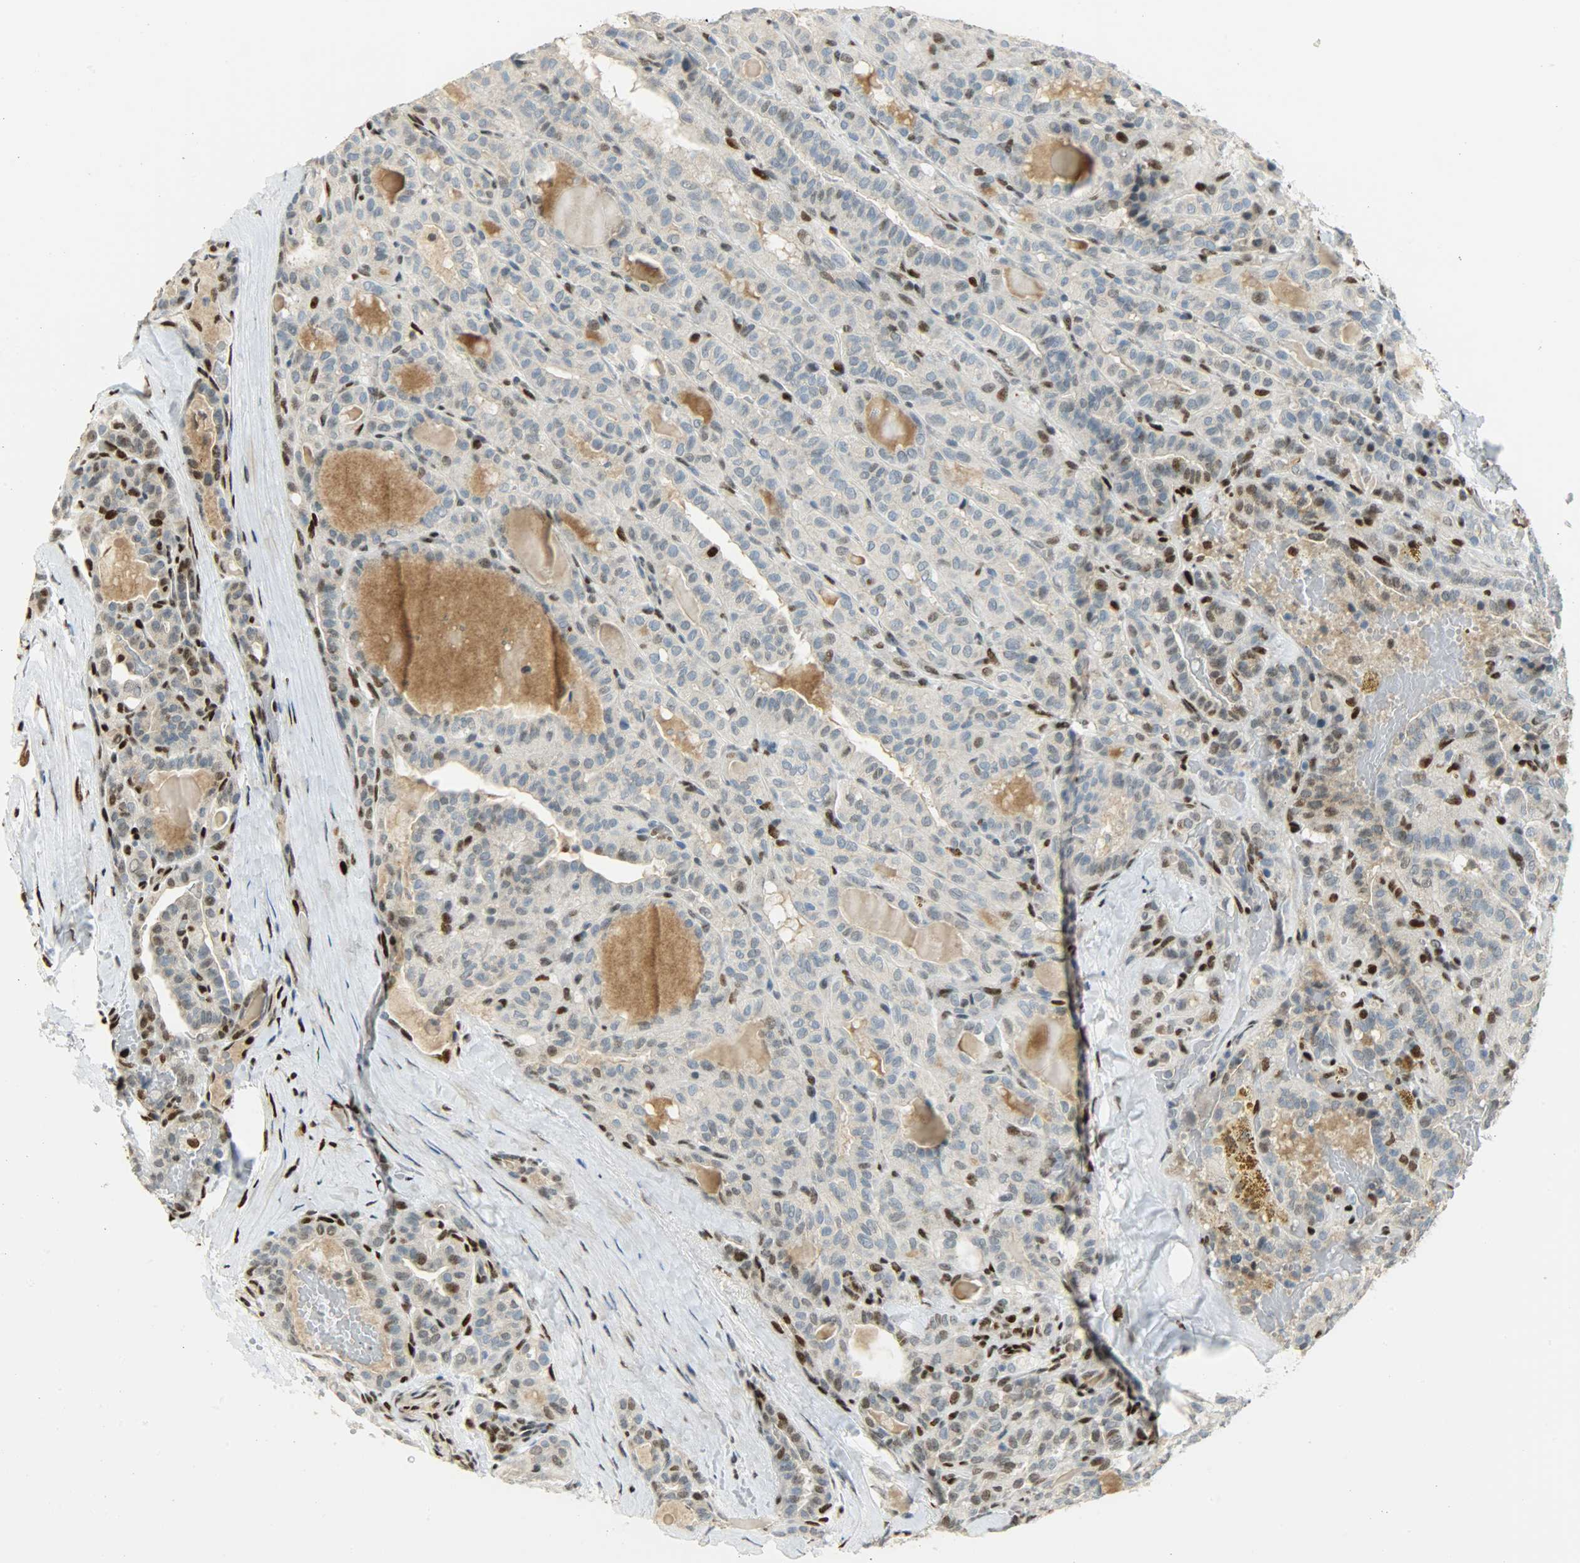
{"staining": {"intensity": "weak", "quantity": "<25%", "location": "nuclear"}, "tissue": "thyroid cancer", "cell_type": "Tumor cells", "image_type": "cancer", "snomed": [{"axis": "morphology", "description": "Papillary adenocarcinoma, NOS"}, {"axis": "topography", "description": "Thyroid gland"}], "caption": "This histopathology image is of thyroid cancer stained with immunohistochemistry (IHC) to label a protein in brown with the nuclei are counter-stained blue. There is no staining in tumor cells.", "gene": "JUNB", "patient": {"sex": "male", "age": 77}}